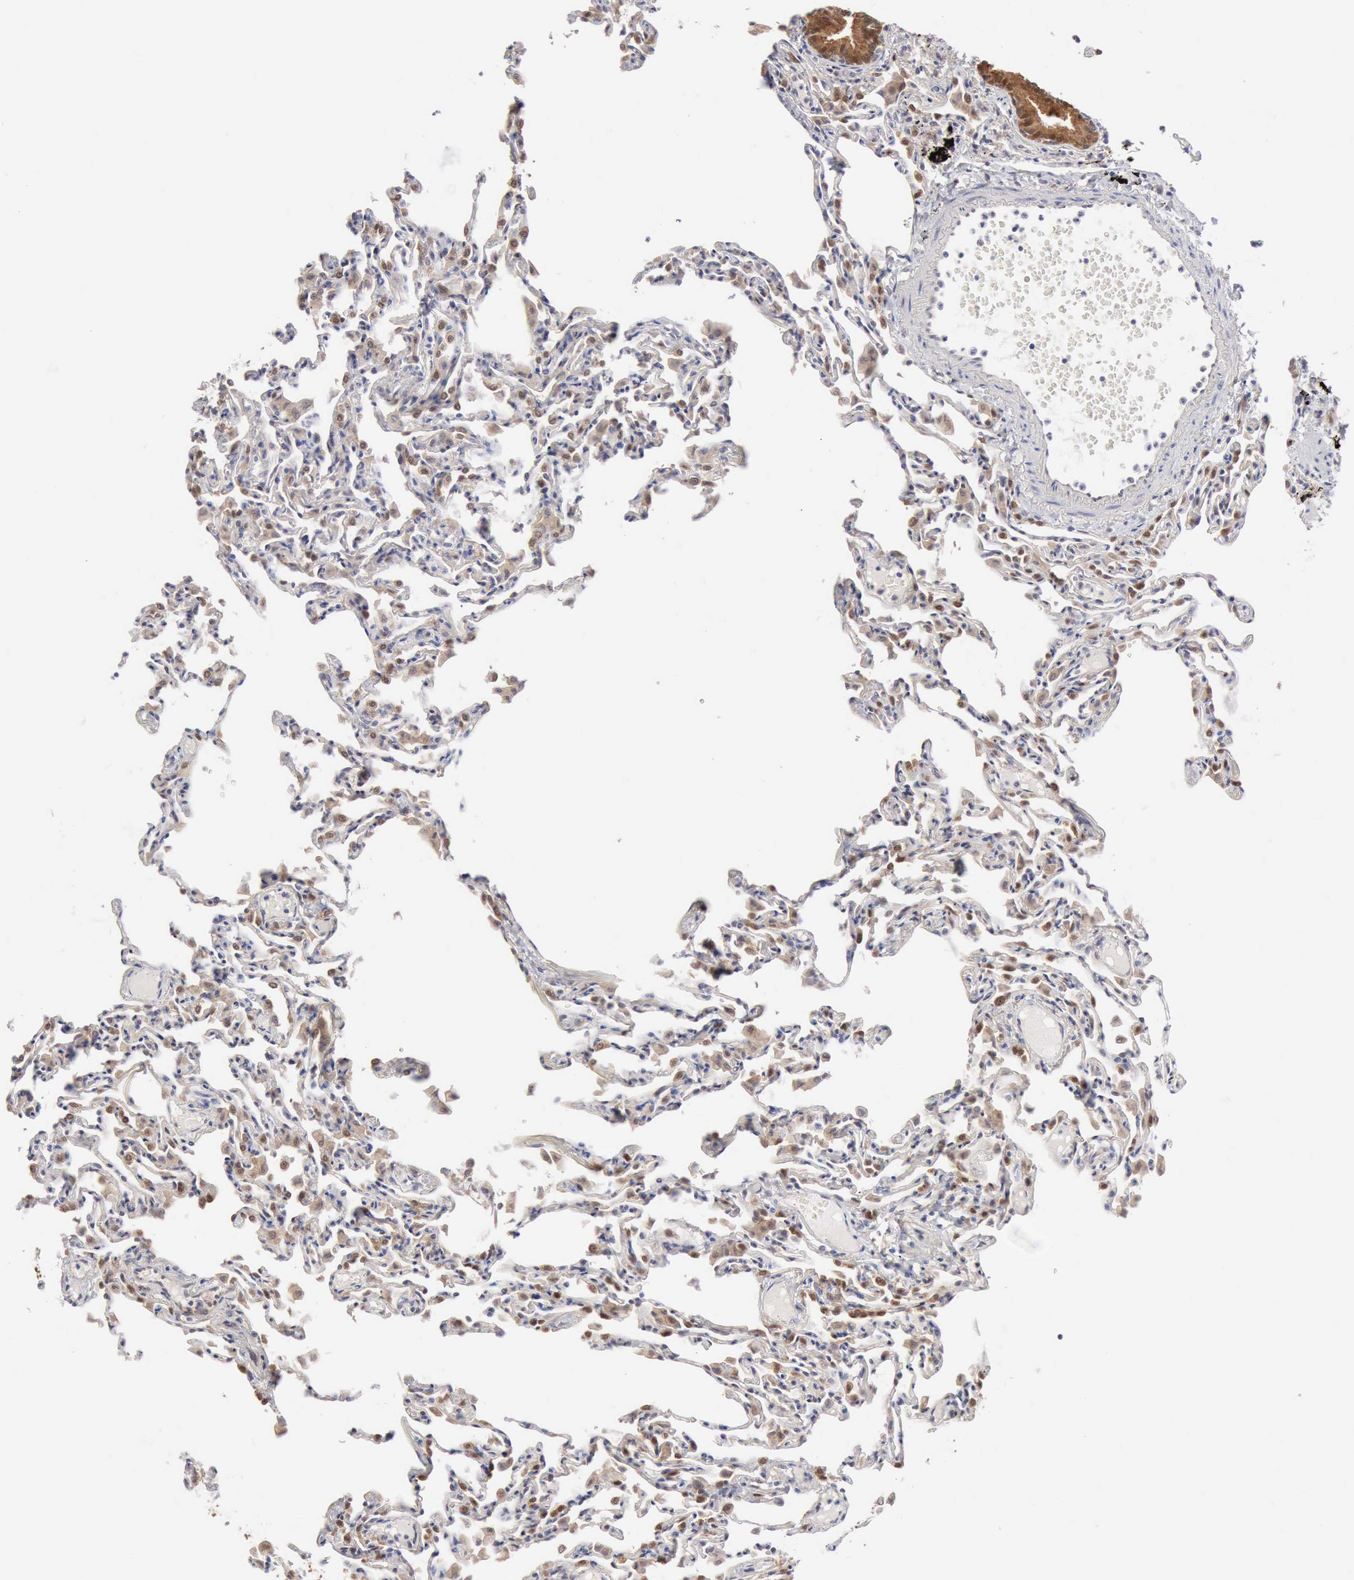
{"staining": {"intensity": "negative", "quantity": "none", "location": "none"}, "tissue": "lung", "cell_type": "Alveolar cells", "image_type": "normal", "snomed": [{"axis": "morphology", "description": "Normal tissue, NOS"}, {"axis": "topography", "description": "Lung"}], "caption": "An immunohistochemistry image of benign lung is shown. There is no staining in alveolar cells of lung.", "gene": "PTGR2", "patient": {"sex": "female", "age": 49}}